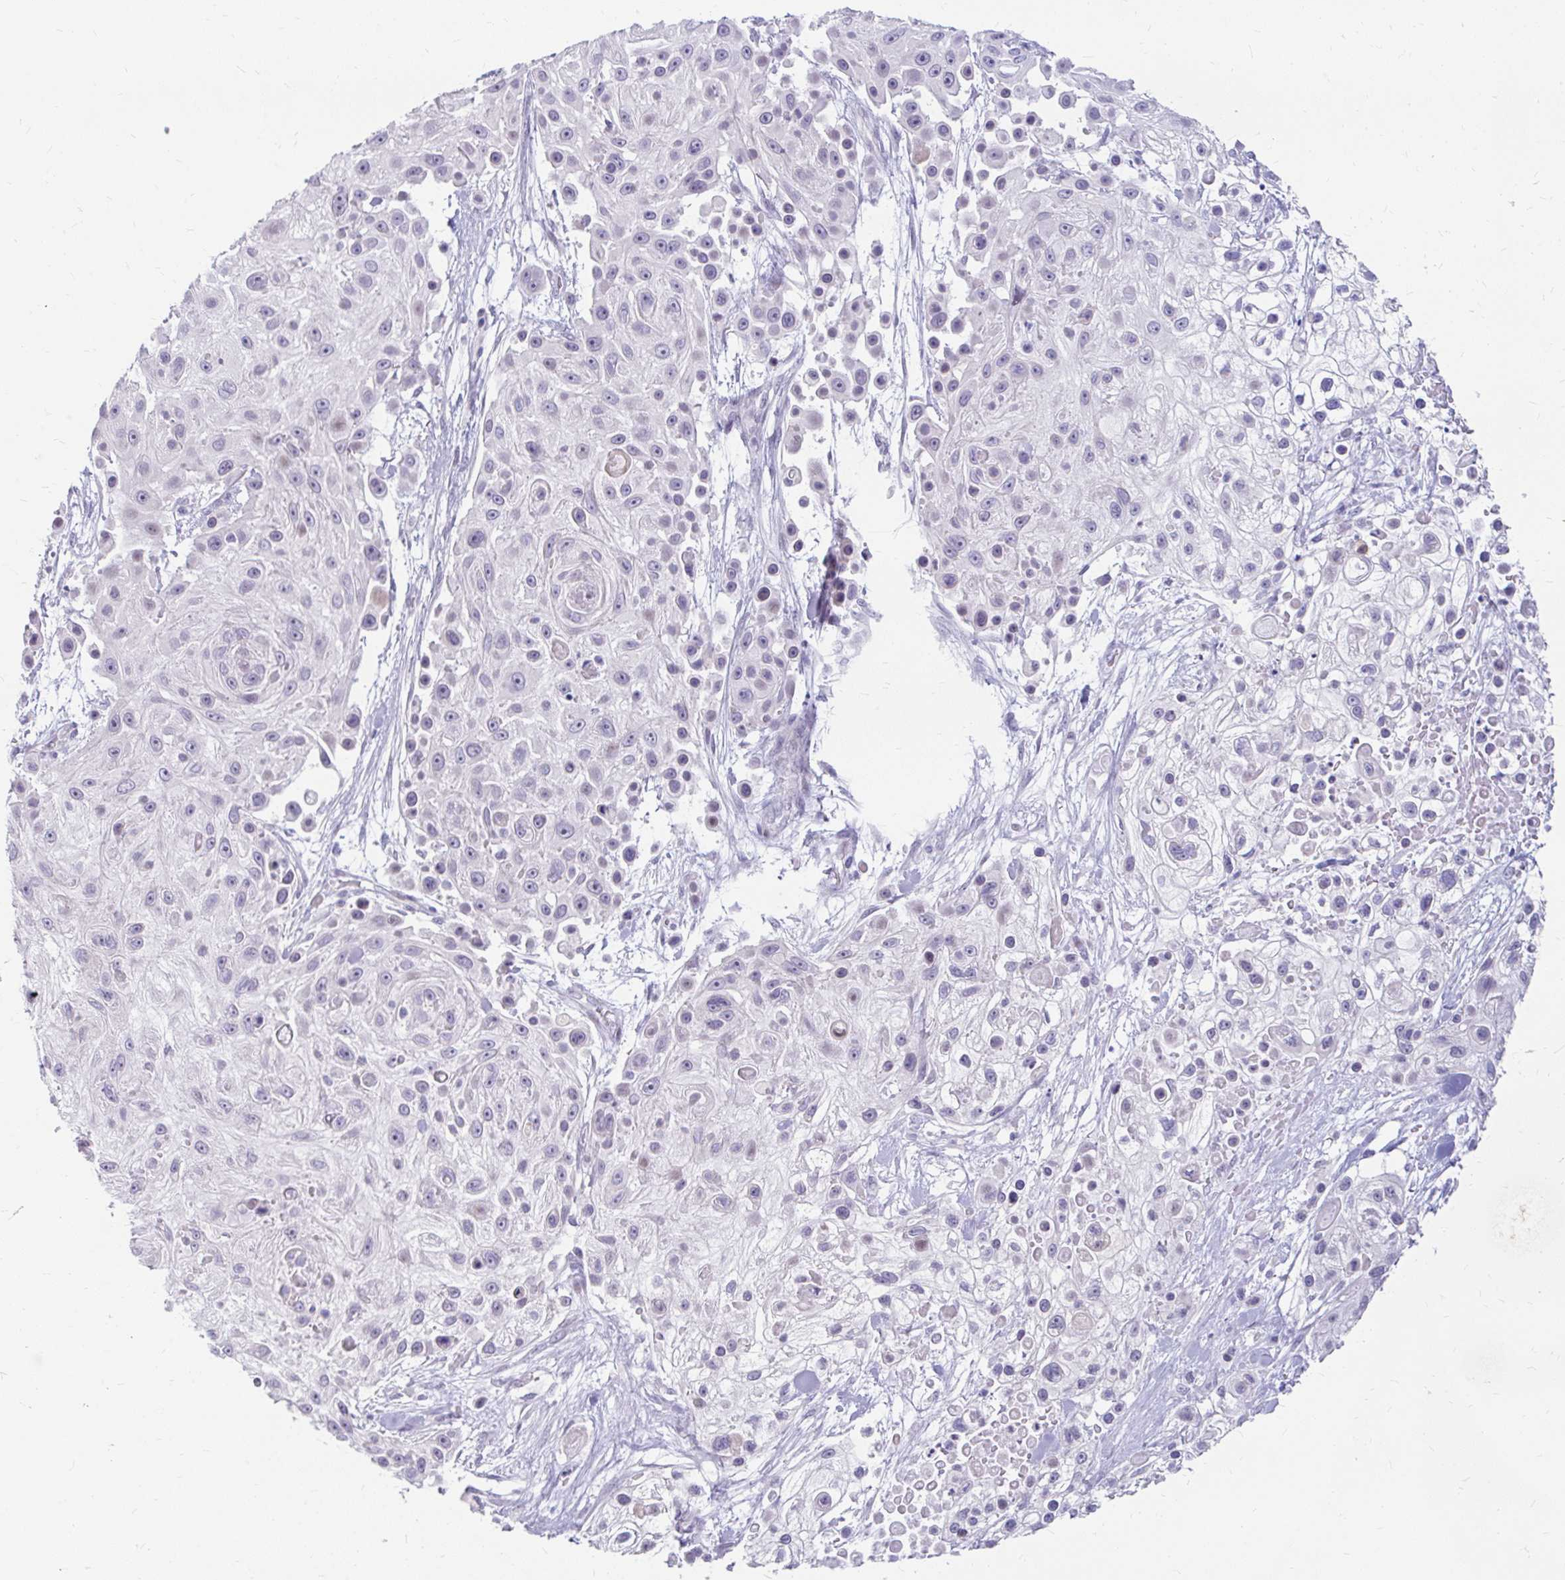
{"staining": {"intensity": "negative", "quantity": "none", "location": "none"}, "tissue": "skin cancer", "cell_type": "Tumor cells", "image_type": "cancer", "snomed": [{"axis": "morphology", "description": "Squamous cell carcinoma, NOS"}, {"axis": "topography", "description": "Skin"}], "caption": "Skin cancer (squamous cell carcinoma) stained for a protein using immunohistochemistry (IHC) exhibits no expression tumor cells.", "gene": "RGS16", "patient": {"sex": "male", "age": 67}}